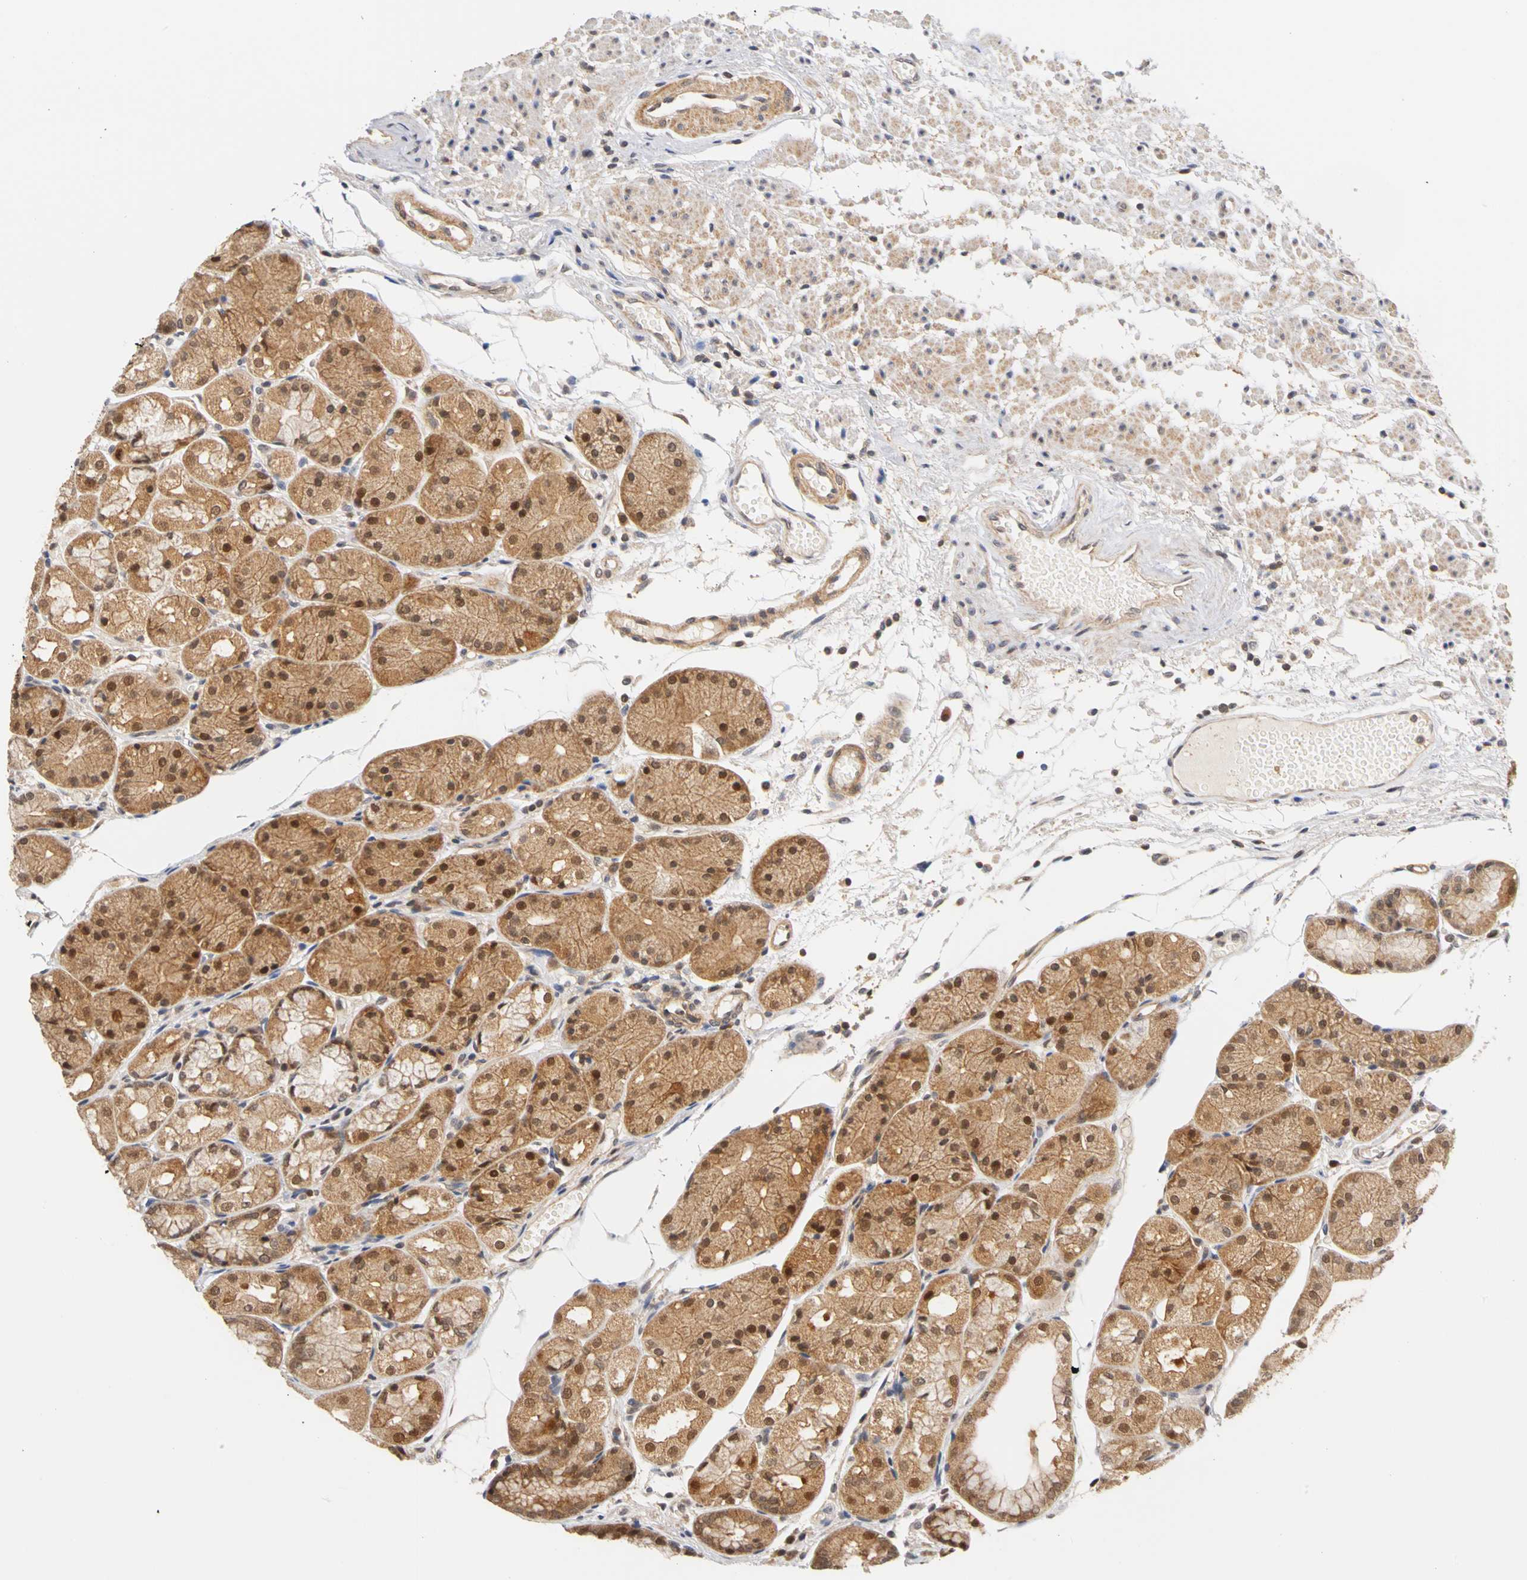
{"staining": {"intensity": "strong", "quantity": ">75%", "location": "cytoplasmic/membranous,nuclear"}, "tissue": "stomach", "cell_type": "Glandular cells", "image_type": "normal", "snomed": [{"axis": "morphology", "description": "Normal tissue, NOS"}, {"axis": "topography", "description": "Stomach, upper"}], "caption": "Strong cytoplasmic/membranous,nuclear protein expression is seen in about >75% of glandular cells in stomach. (Stains: DAB in brown, nuclei in blue, Microscopy: brightfield microscopy at high magnification).", "gene": "UBE2M", "patient": {"sex": "male", "age": 72}}